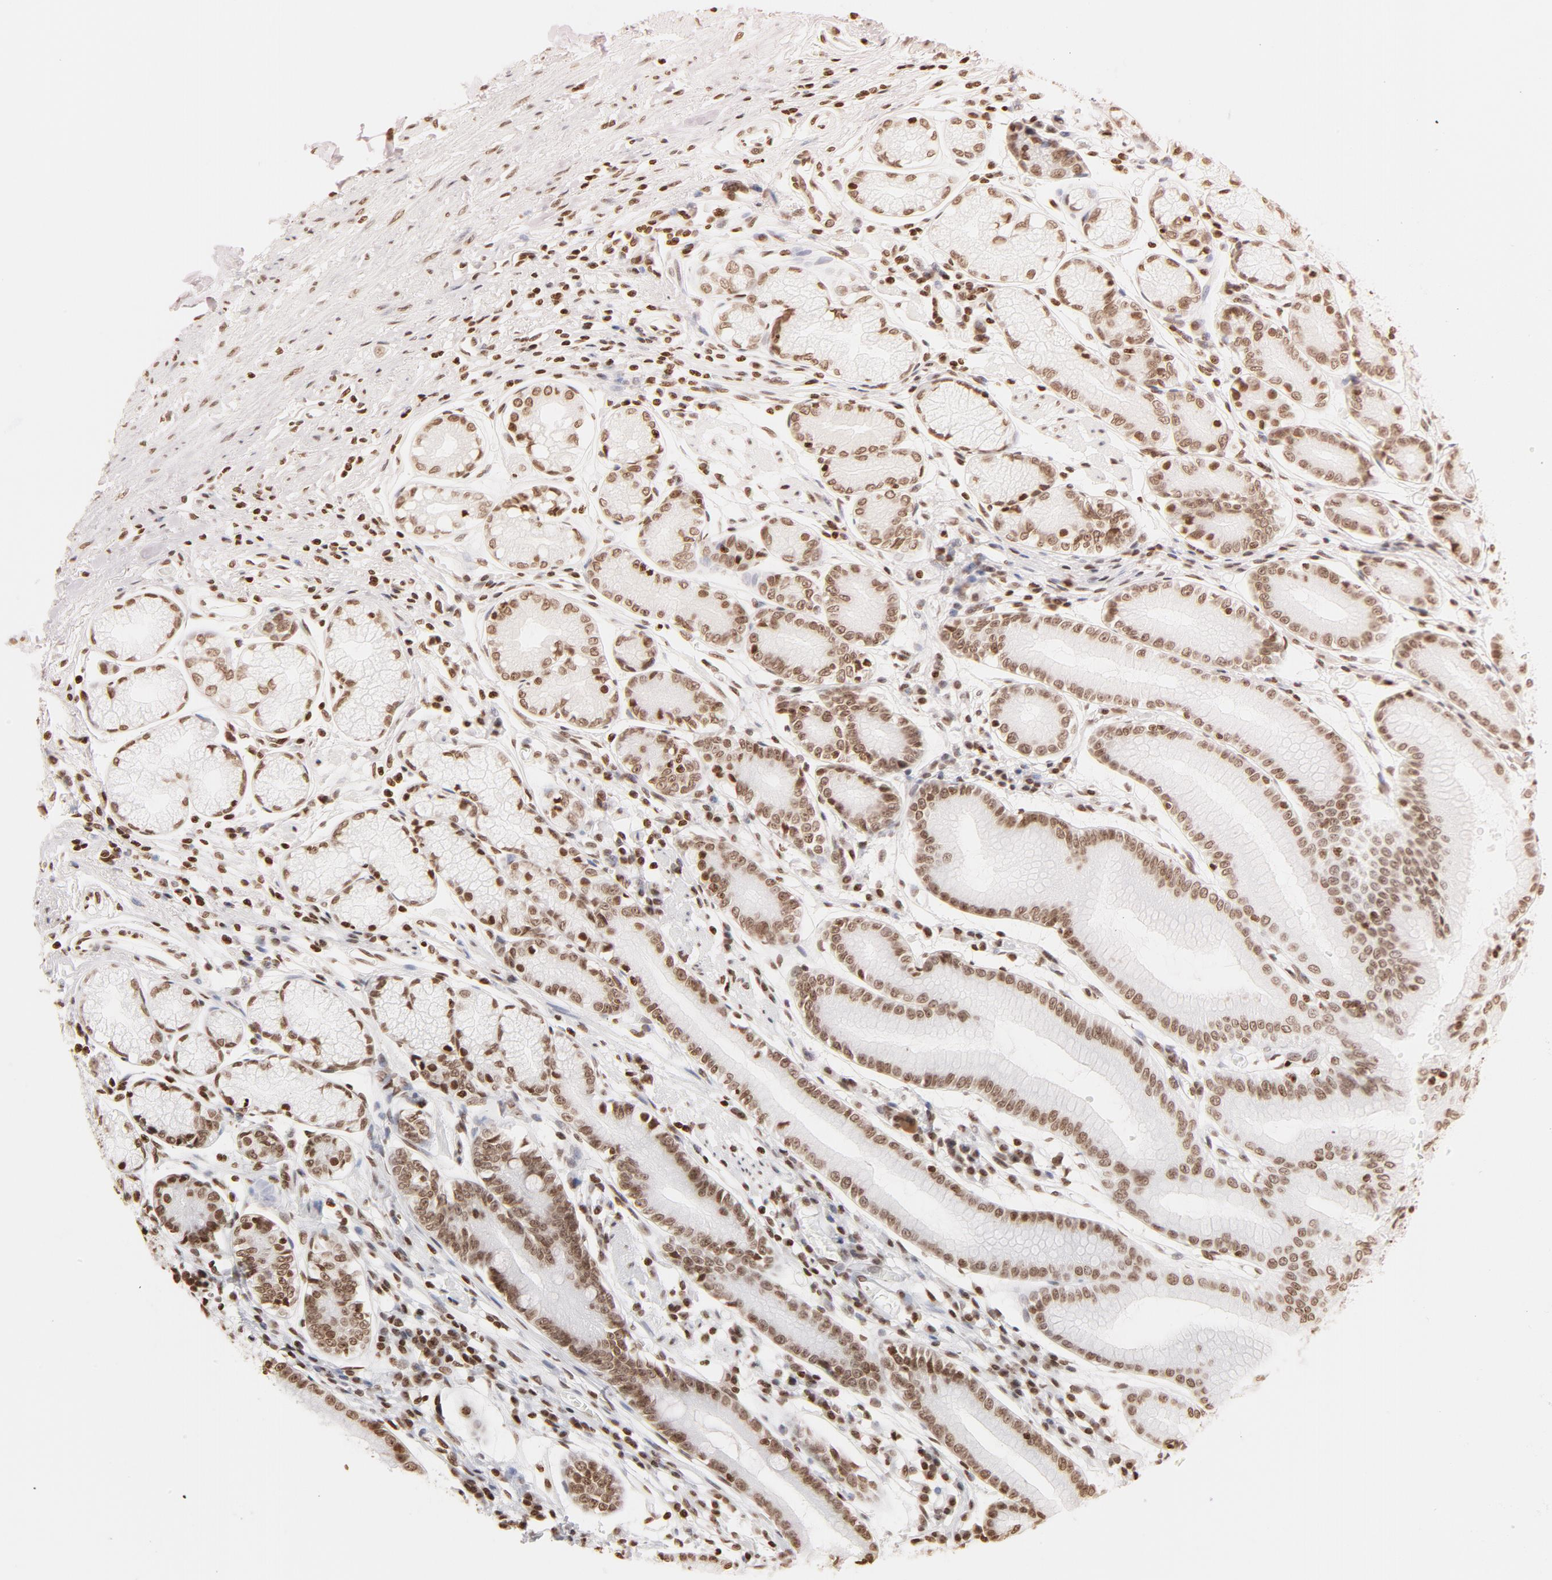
{"staining": {"intensity": "moderate", "quantity": ">75%", "location": "nuclear"}, "tissue": "stomach", "cell_type": "Glandular cells", "image_type": "normal", "snomed": [{"axis": "morphology", "description": "Normal tissue, NOS"}, {"axis": "morphology", "description": "Inflammation, NOS"}, {"axis": "topography", "description": "Stomach, lower"}], "caption": "Immunohistochemical staining of unremarkable human stomach reveals medium levels of moderate nuclear expression in approximately >75% of glandular cells.", "gene": "H2AC12", "patient": {"sex": "male", "age": 59}}